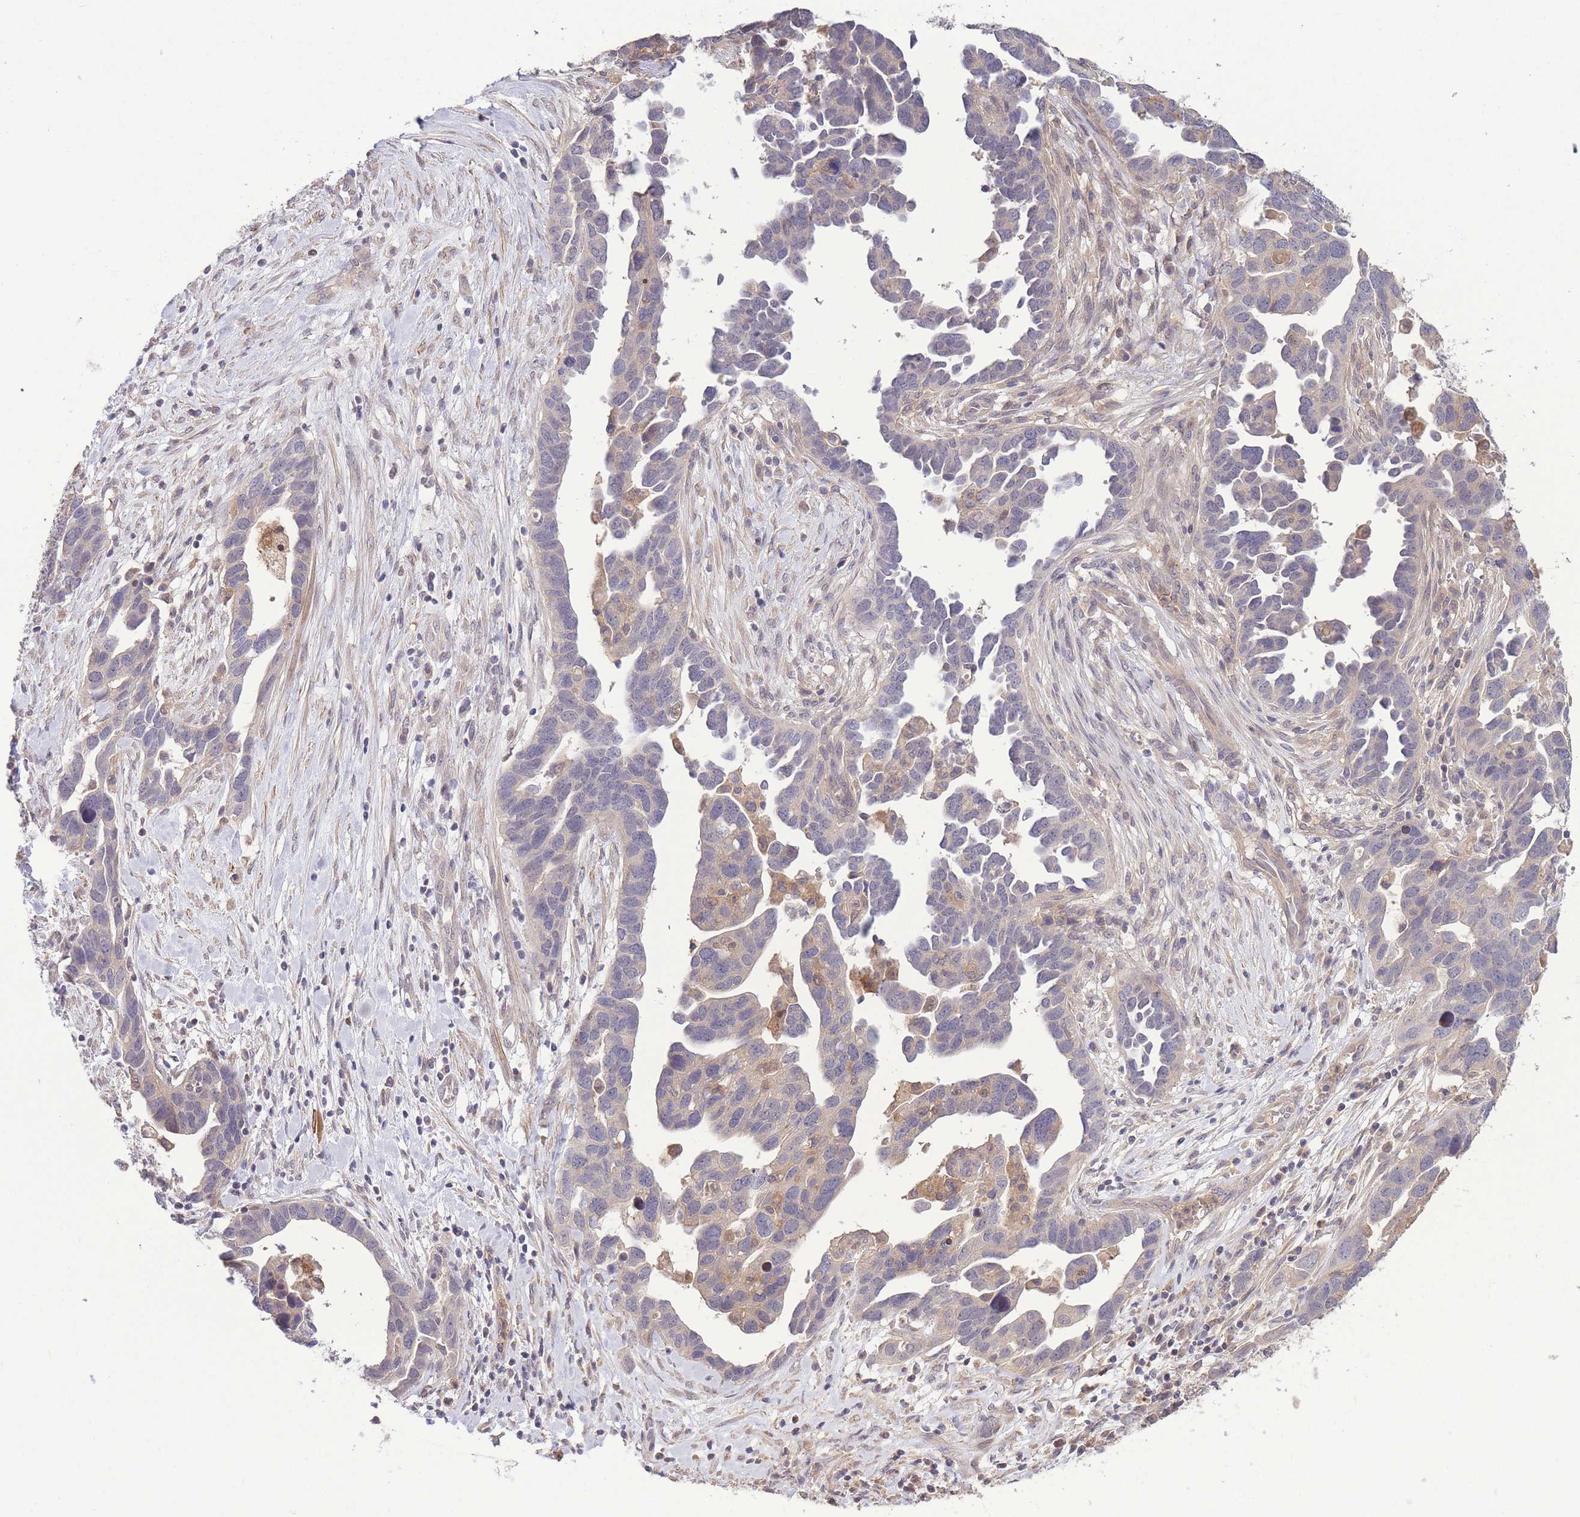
{"staining": {"intensity": "weak", "quantity": "<25%", "location": "cytoplasmic/membranous"}, "tissue": "ovarian cancer", "cell_type": "Tumor cells", "image_type": "cancer", "snomed": [{"axis": "morphology", "description": "Cystadenocarcinoma, serous, NOS"}, {"axis": "topography", "description": "Ovary"}], "caption": "Histopathology image shows no significant protein positivity in tumor cells of ovarian serous cystadenocarcinoma. (DAB IHC with hematoxylin counter stain).", "gene": "ZNF304", "patient": {"sex": "female", "age": 54}}